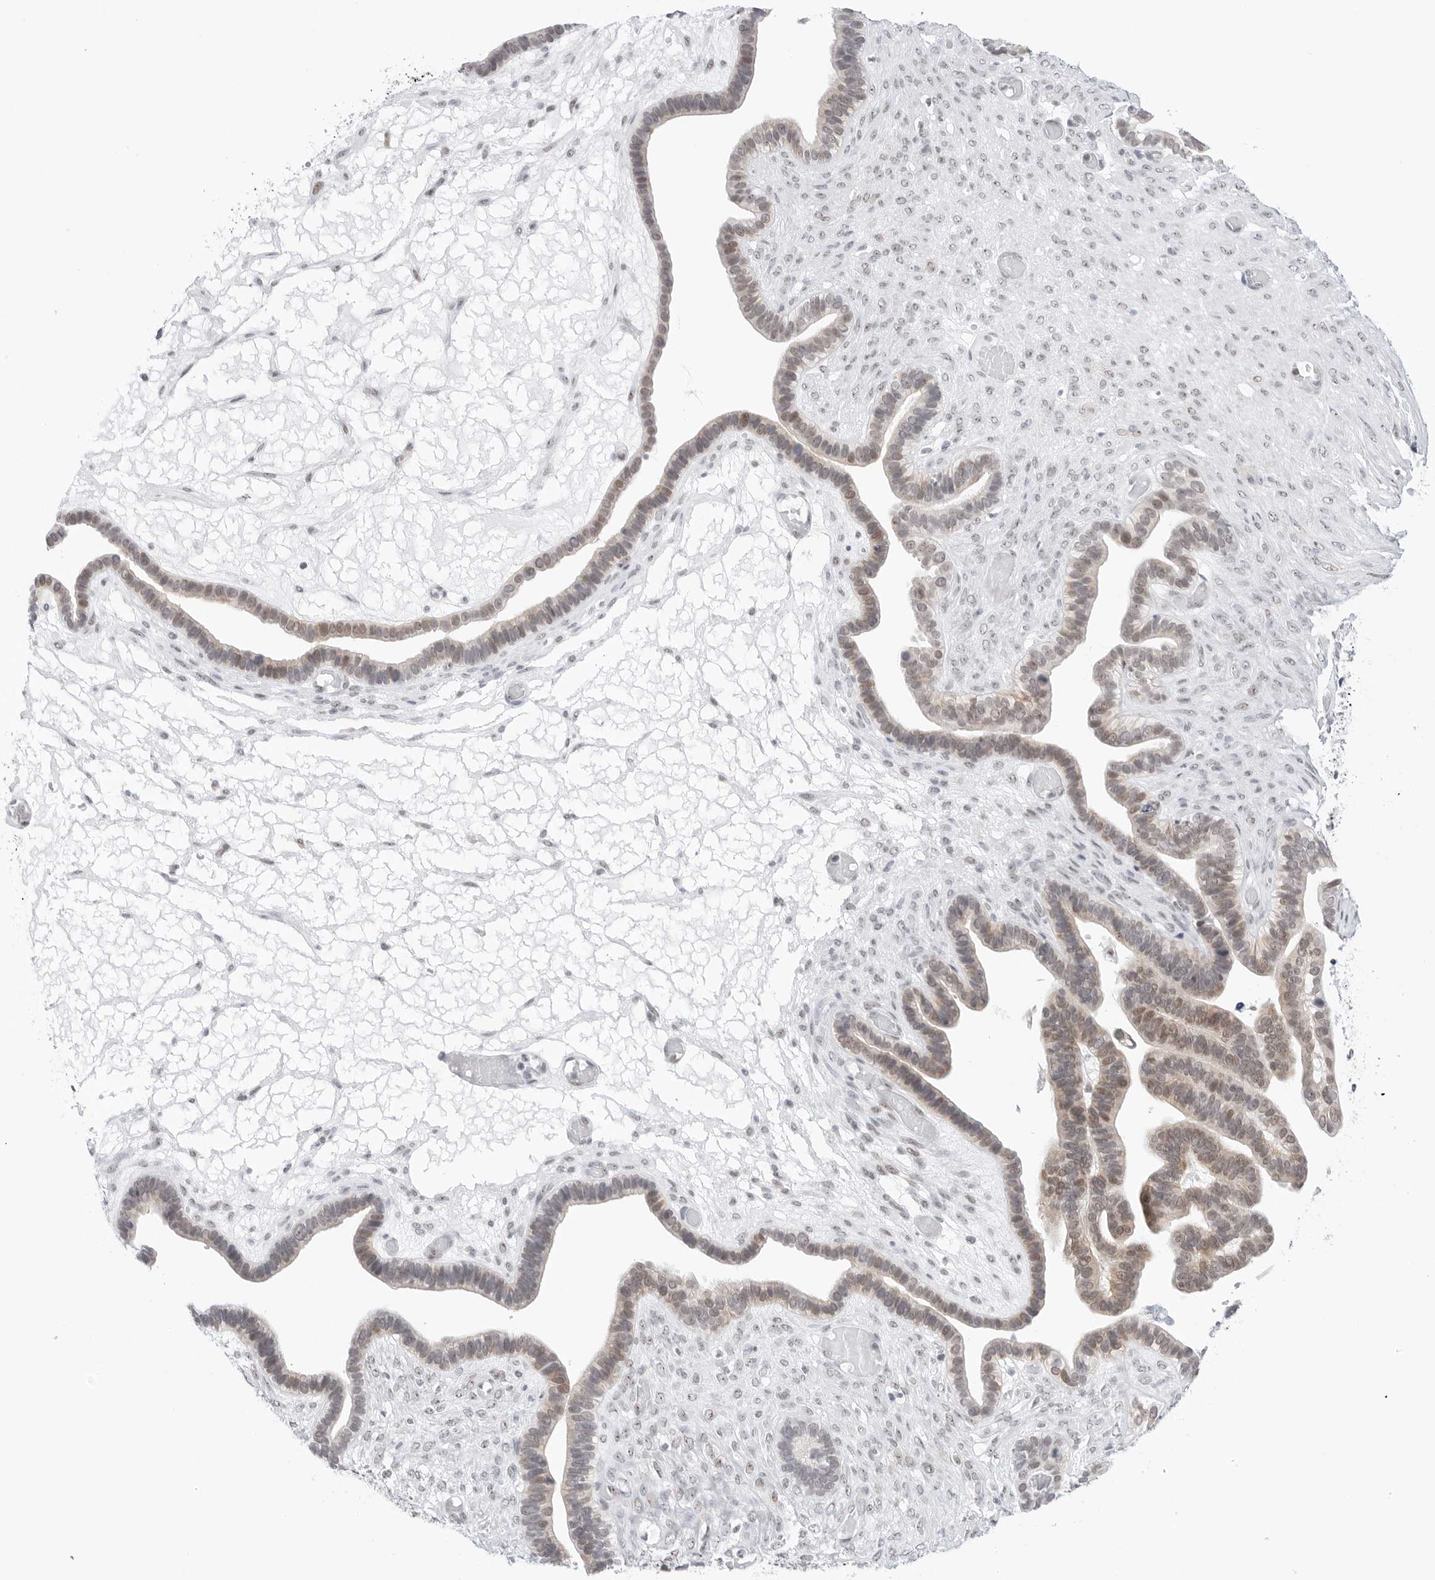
{"staining": {"intensity": "weak", "quantity": ">75%", "location": "cytoplasmic/membranous,nuclear"}, "tissue": "ovarian cancer", "cell_type": "Tumor cells", "image_type": "cancer", "snomed": [{"axis": "morphology", "description": "Cystadenocarcinoma, serous, NOS"}, {"axis": "topography", "description": "Ovary"}], "caption": "About >75% of tumor cells in ovarian cancer (serous cystadenocarcinoma) reveal weak cytoplasmic/membranous and nuclear protein positivity as visualized by brown immunohistochemical staining.", "gene": "C1orf162", "patient": {"sex": "female", "age": 56}}